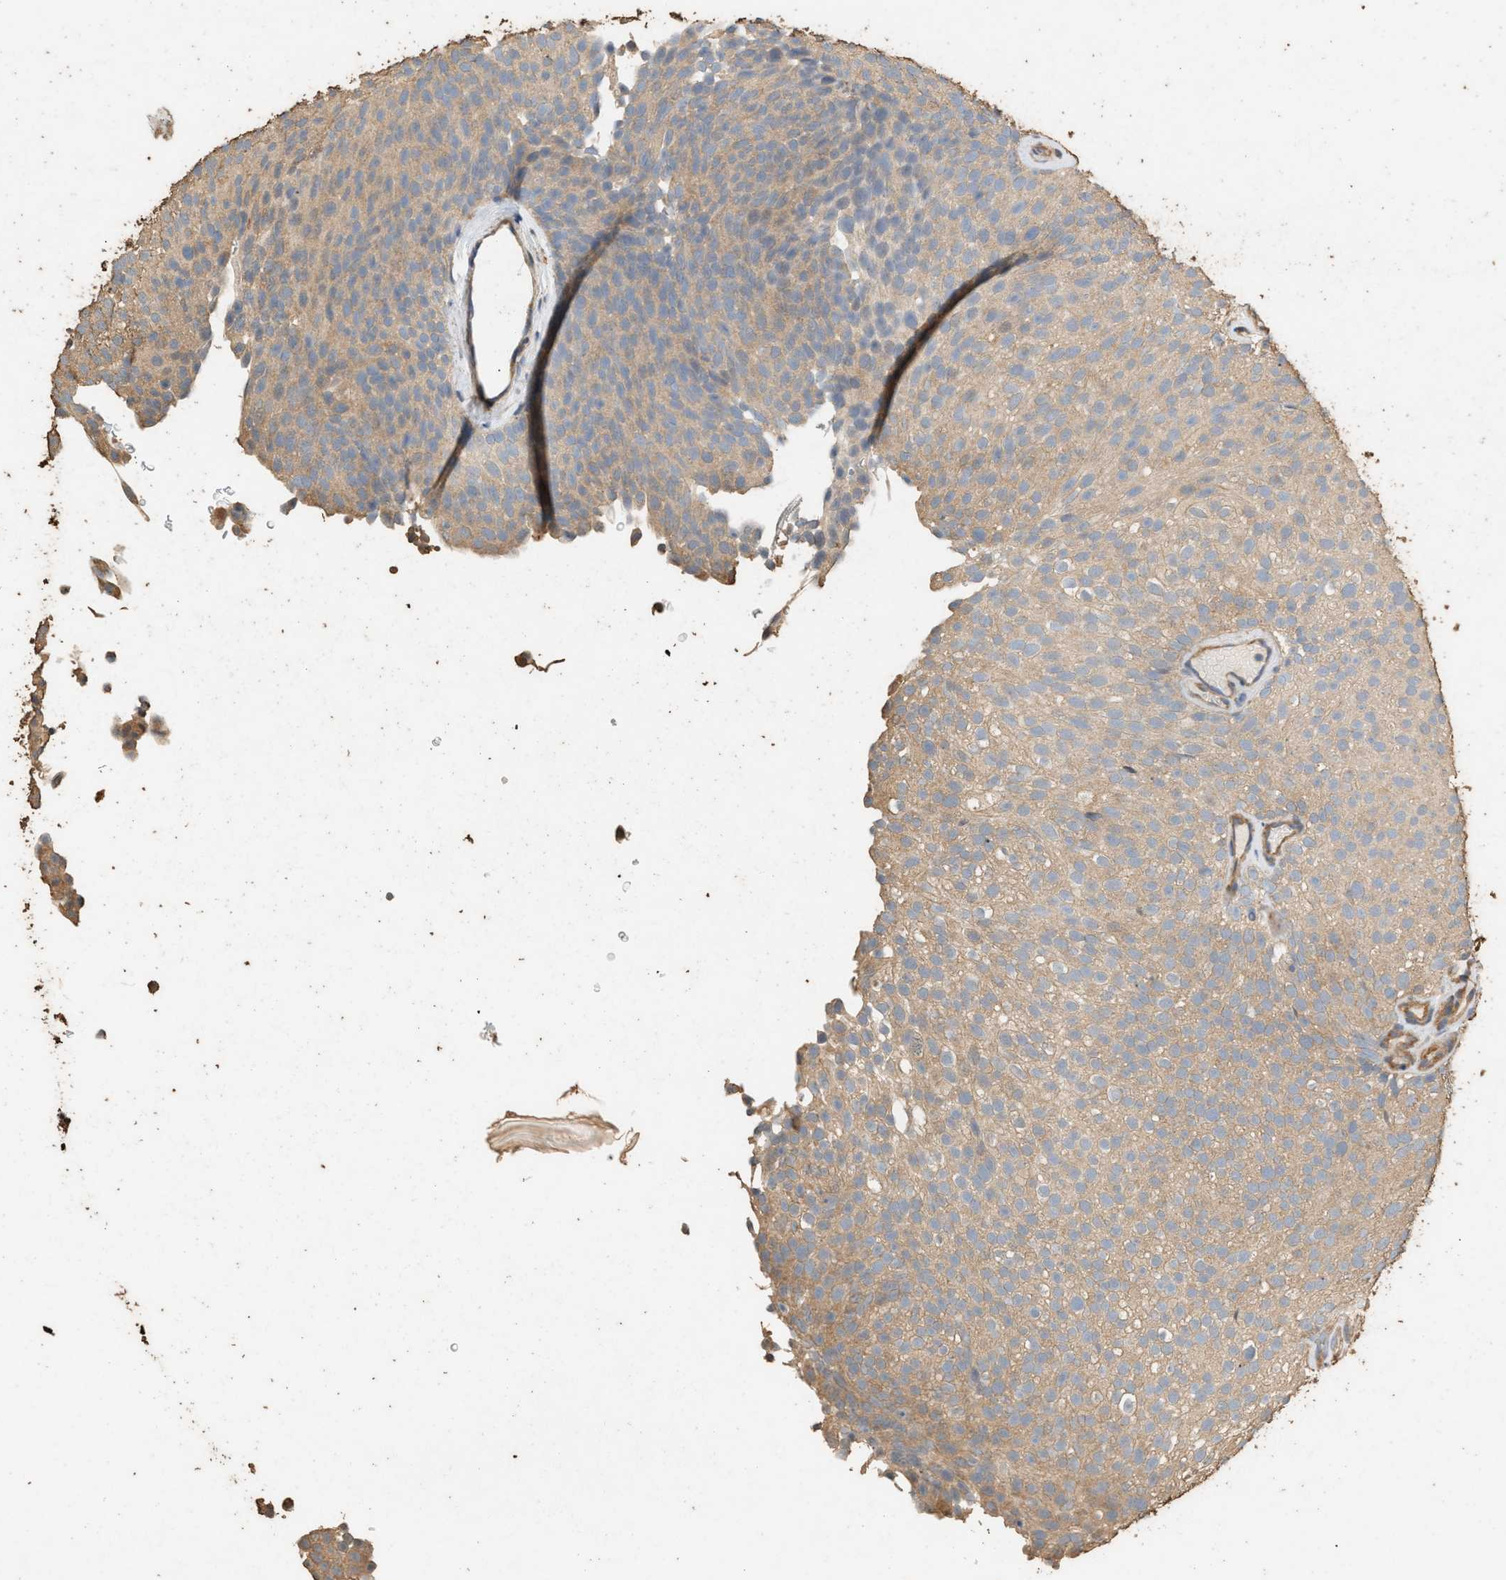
{"staining": {"intensity": "weak", "quantity": ">75%", "location": "cytoplasmic/membranous"}, "tissue": "urothelial cancer", "cell_type": "Tumor cells", "image_type": "cancer", "snomed": [{"axis": "morphology", "description": "Urothelial carcinoma, Low grade"}, {"axis": "topography", "description": "Urinary bladder"}], "caption": "A brown stain shows weak cytoplasmic/membranous expression of a protein in human low-grade urothelial carcinoma tumor cells.", "gene": "DCAF7", "patient": {"sex": "male", "age": 78}}